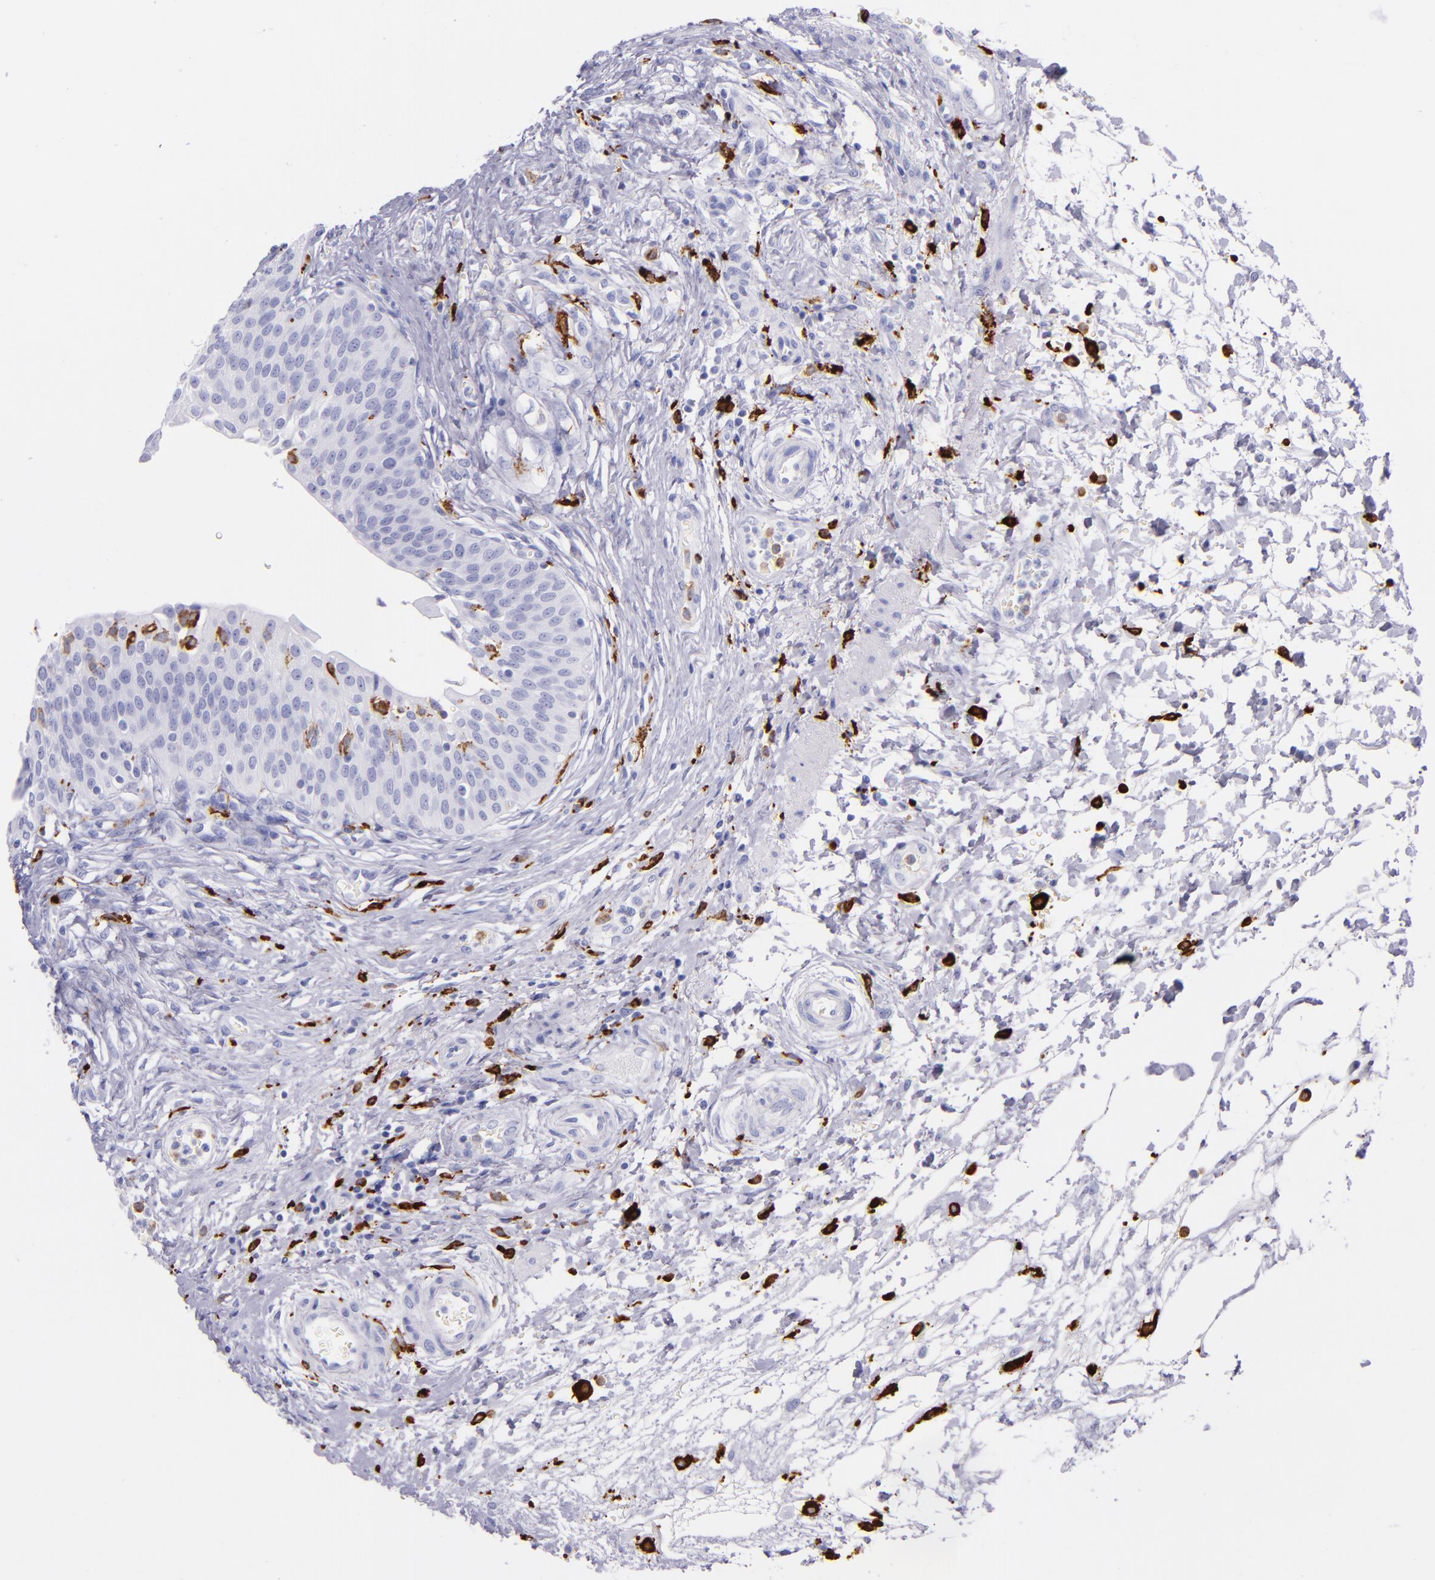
{"staining": {"intensity": "negative", "quantity": "none", "location": "none"}, "tissue": "urinary bladder", "cell_type": "Urothelial cells", "image_type": "normal", "snomed": [{"axis": "morphology", "description": "Normal tissue, NOS"}, {"axis": "topography", "description": "Smooth muscle"}, {"axis": "topography", "description": "Urinary bladder"}], "caption": "The histopathology image demonstrates no staining of urothelial cells in benign urinary bladder. (Brightfield microscopy of DAB (3,3'-diaminobenzidine) IHC at high magnification).", "gene": "CD163", "patient": {"sex": "male", "age": 35}}